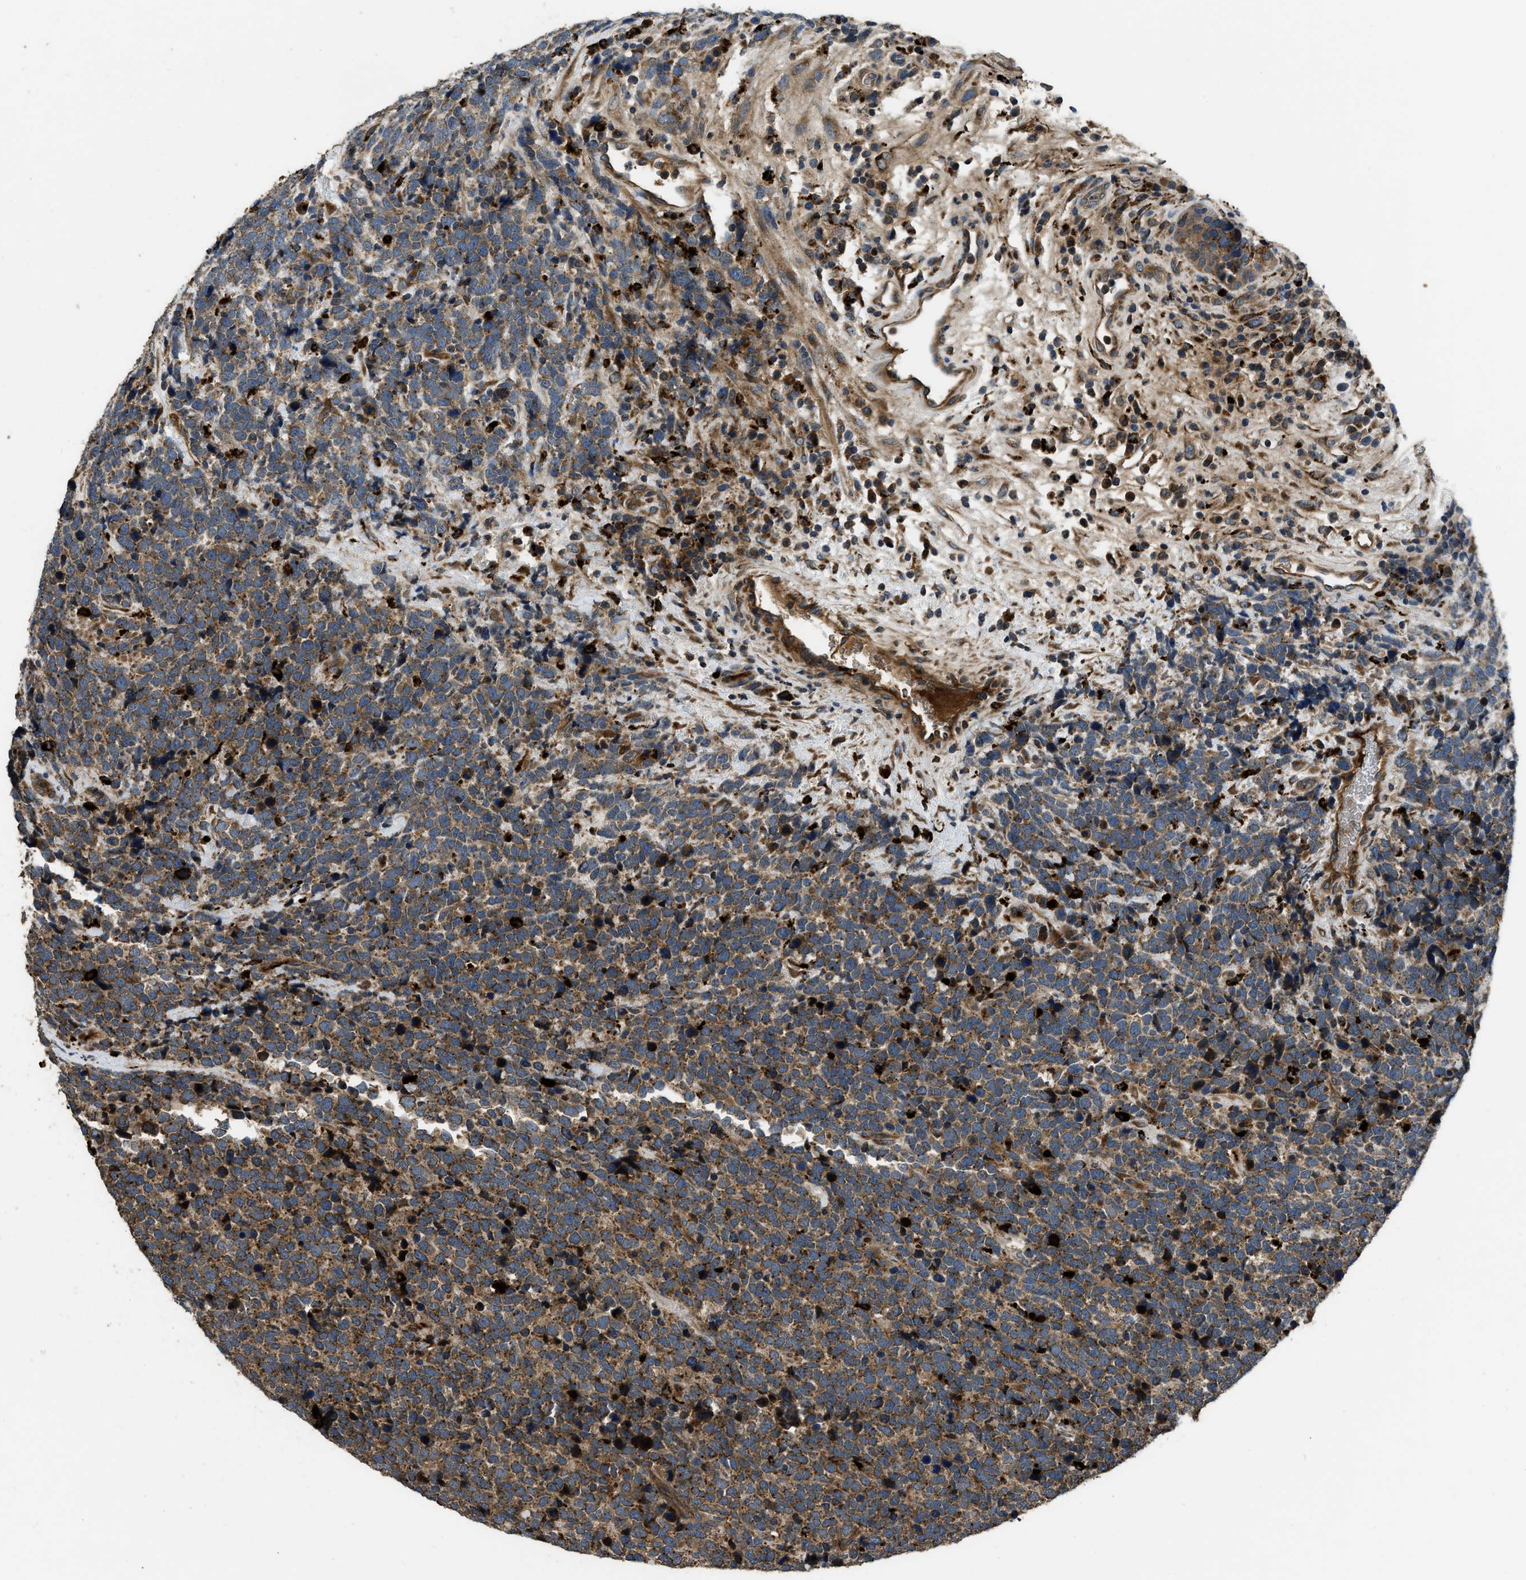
{"staining": {"intensity": "moderate", "quantity": ">75%", "location": "cytoplasmic/membranous"}, "tissue": "urothelial cancer", "cell_type": "Tumor cells", "image_type": "cancer", "snomed": [{"axis": "morphology", "description": "Urothelial carcinoma, High grade"}, {"axis": "topography", "description": "Urinary bladder"}], "caption": "This image displays high-grade urothelial carcinoma stained with immunohistochemistry (IHC) to label a protein in brown. The cytoplasmic/membranous of tumor cells show moderate positivity for the protein. Nuclei are counter-stained blue.", "gene": "GGH", "patient": {"sex": "female", "age": 82}}